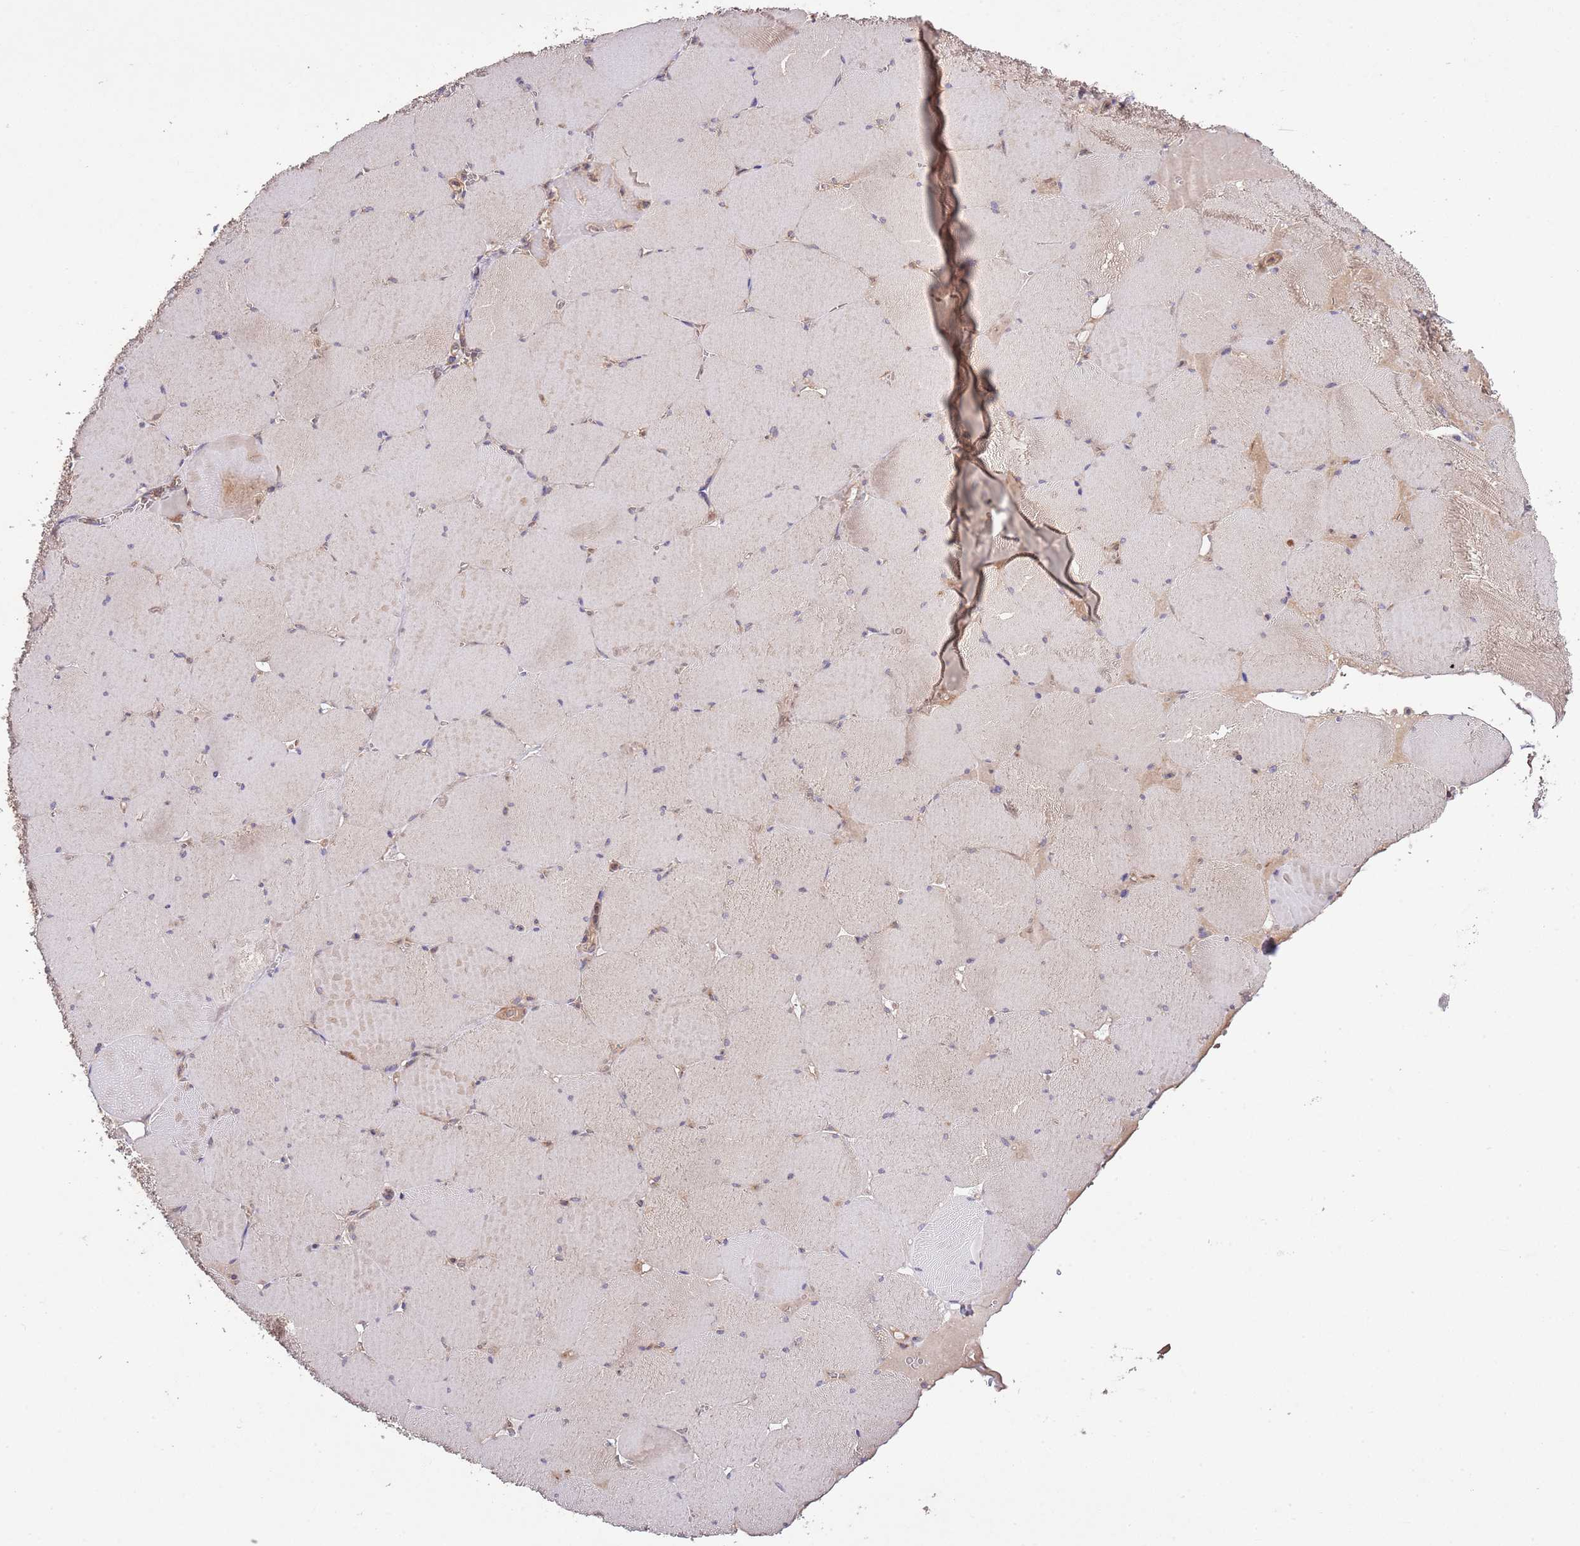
{"staining": {"intensity": "moderate", "quantity": "25%-75%", "location": "cytoplasmic/membranous"}, "tissue": "skeletal muscle", "cell_type": "Myocytes", "image_type": "normal", "snomed": [{"axis": "morphology", "description": "Normal tissue, NOS"}, {"axis": "topography", "description": "Skeletal muscle"}, {"axis": "topography", "description": "Head-Neck"}], "caption": "A brown stain shows moderate cytoplasmic/membranous positivity of a protein in myocytes of normal skeletal muscle. Ihc stains the protein in brown and the nuclei are stained blue.", "gene": "MFNG", "patient": {"sex": "male", "age": 66}}